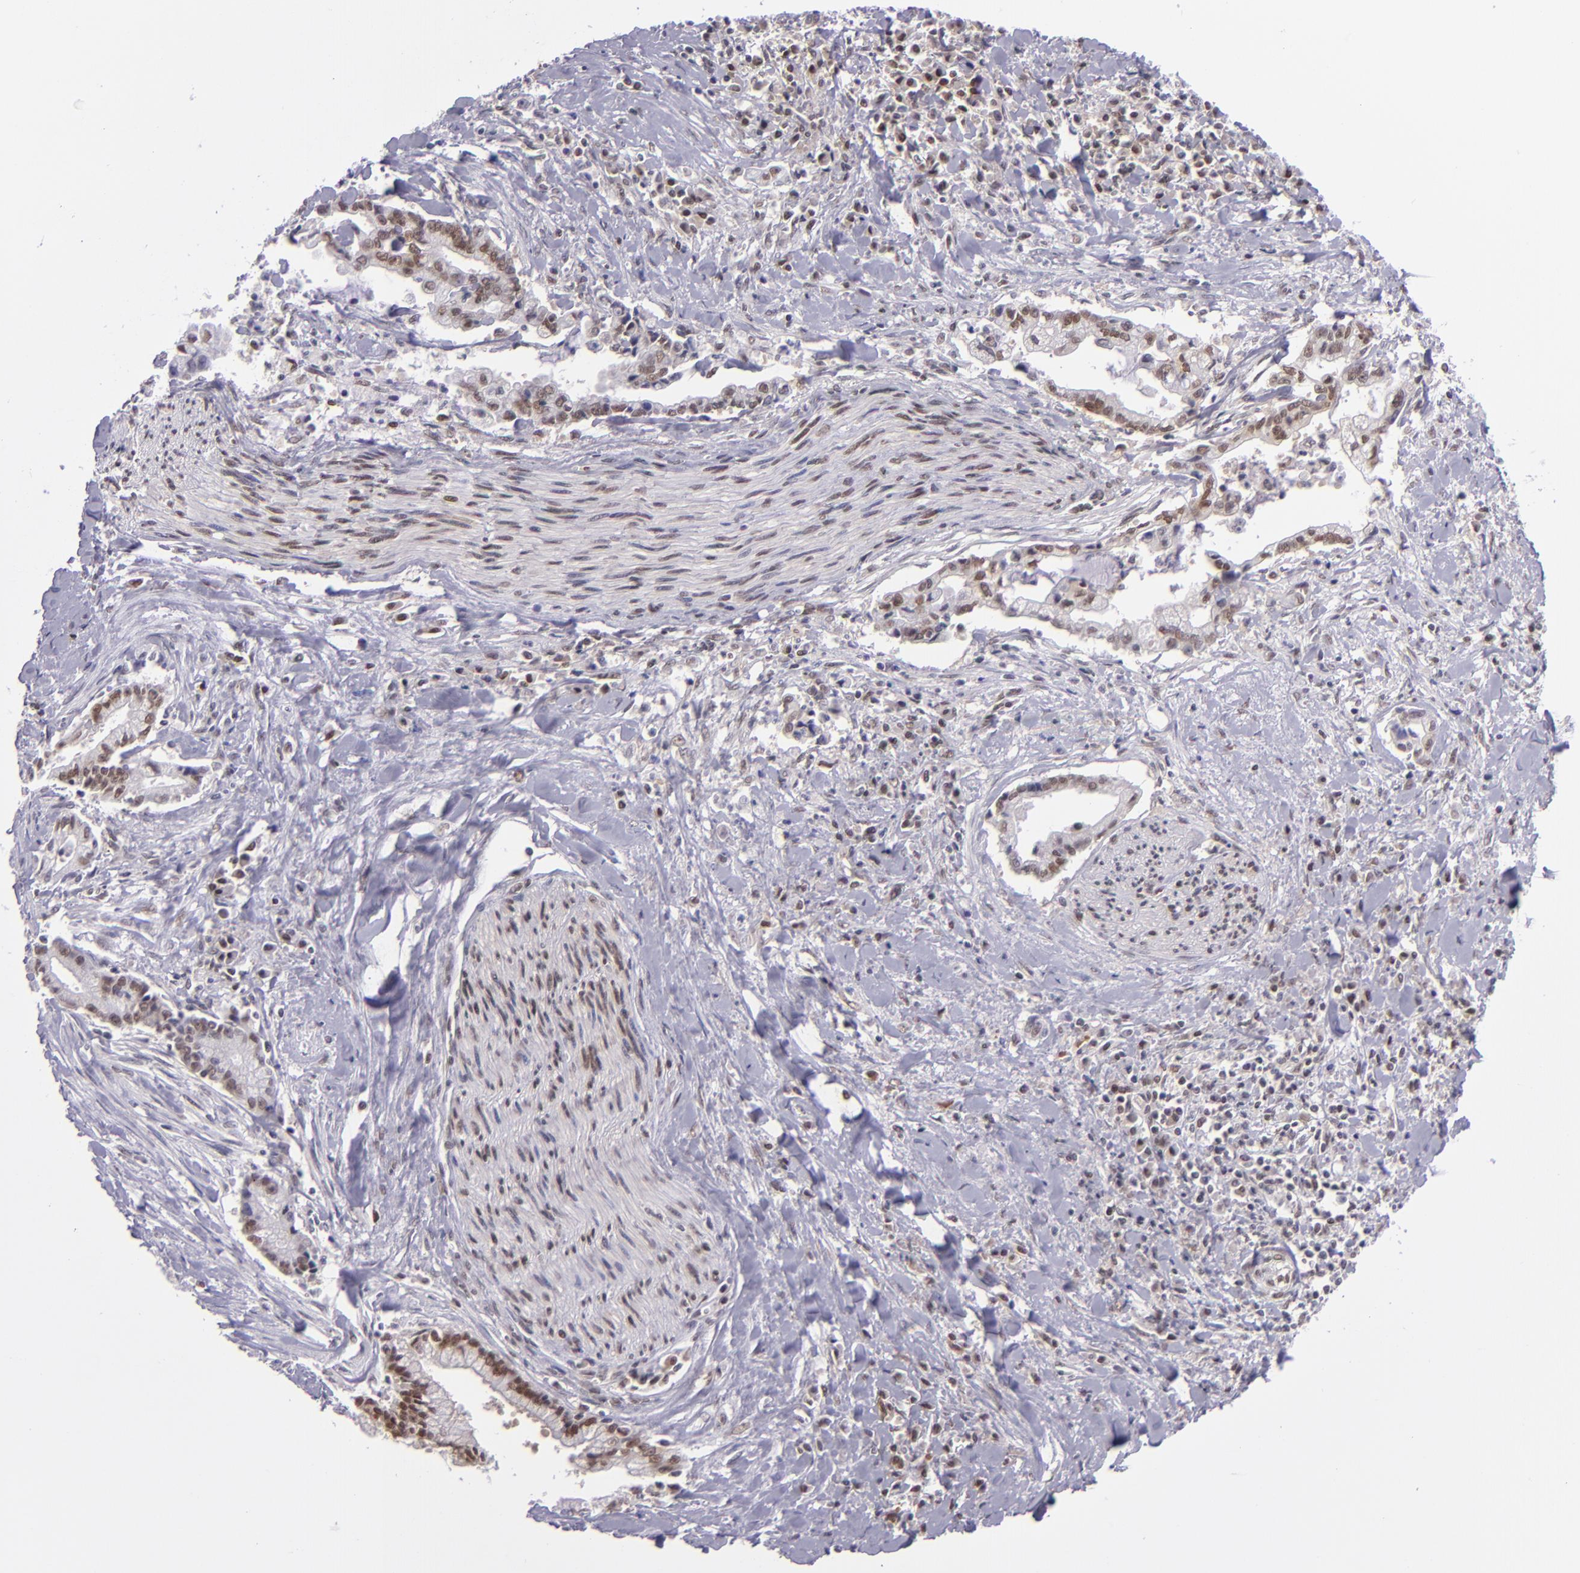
{"staining": {"intensity": "moderate", "quantity": "25%-75%", "location": "cytoplasmic/membranous,nuclear"}, "tissue": "liver cancer", "cell_type": "Tumor cells", "image_type": "cancer", "snomed": [{"axis": "morphology", "description": "Cholangiocarcinoma"}, {"axis": "topography", "description": "Liver"}], "caption": "Cholangiocarcinoma (liver) stained with a protein marker demonstrates moderate staining in tumor cells.", "gene": "BAG1", "patient": {"sex": "male", "age": 57}}